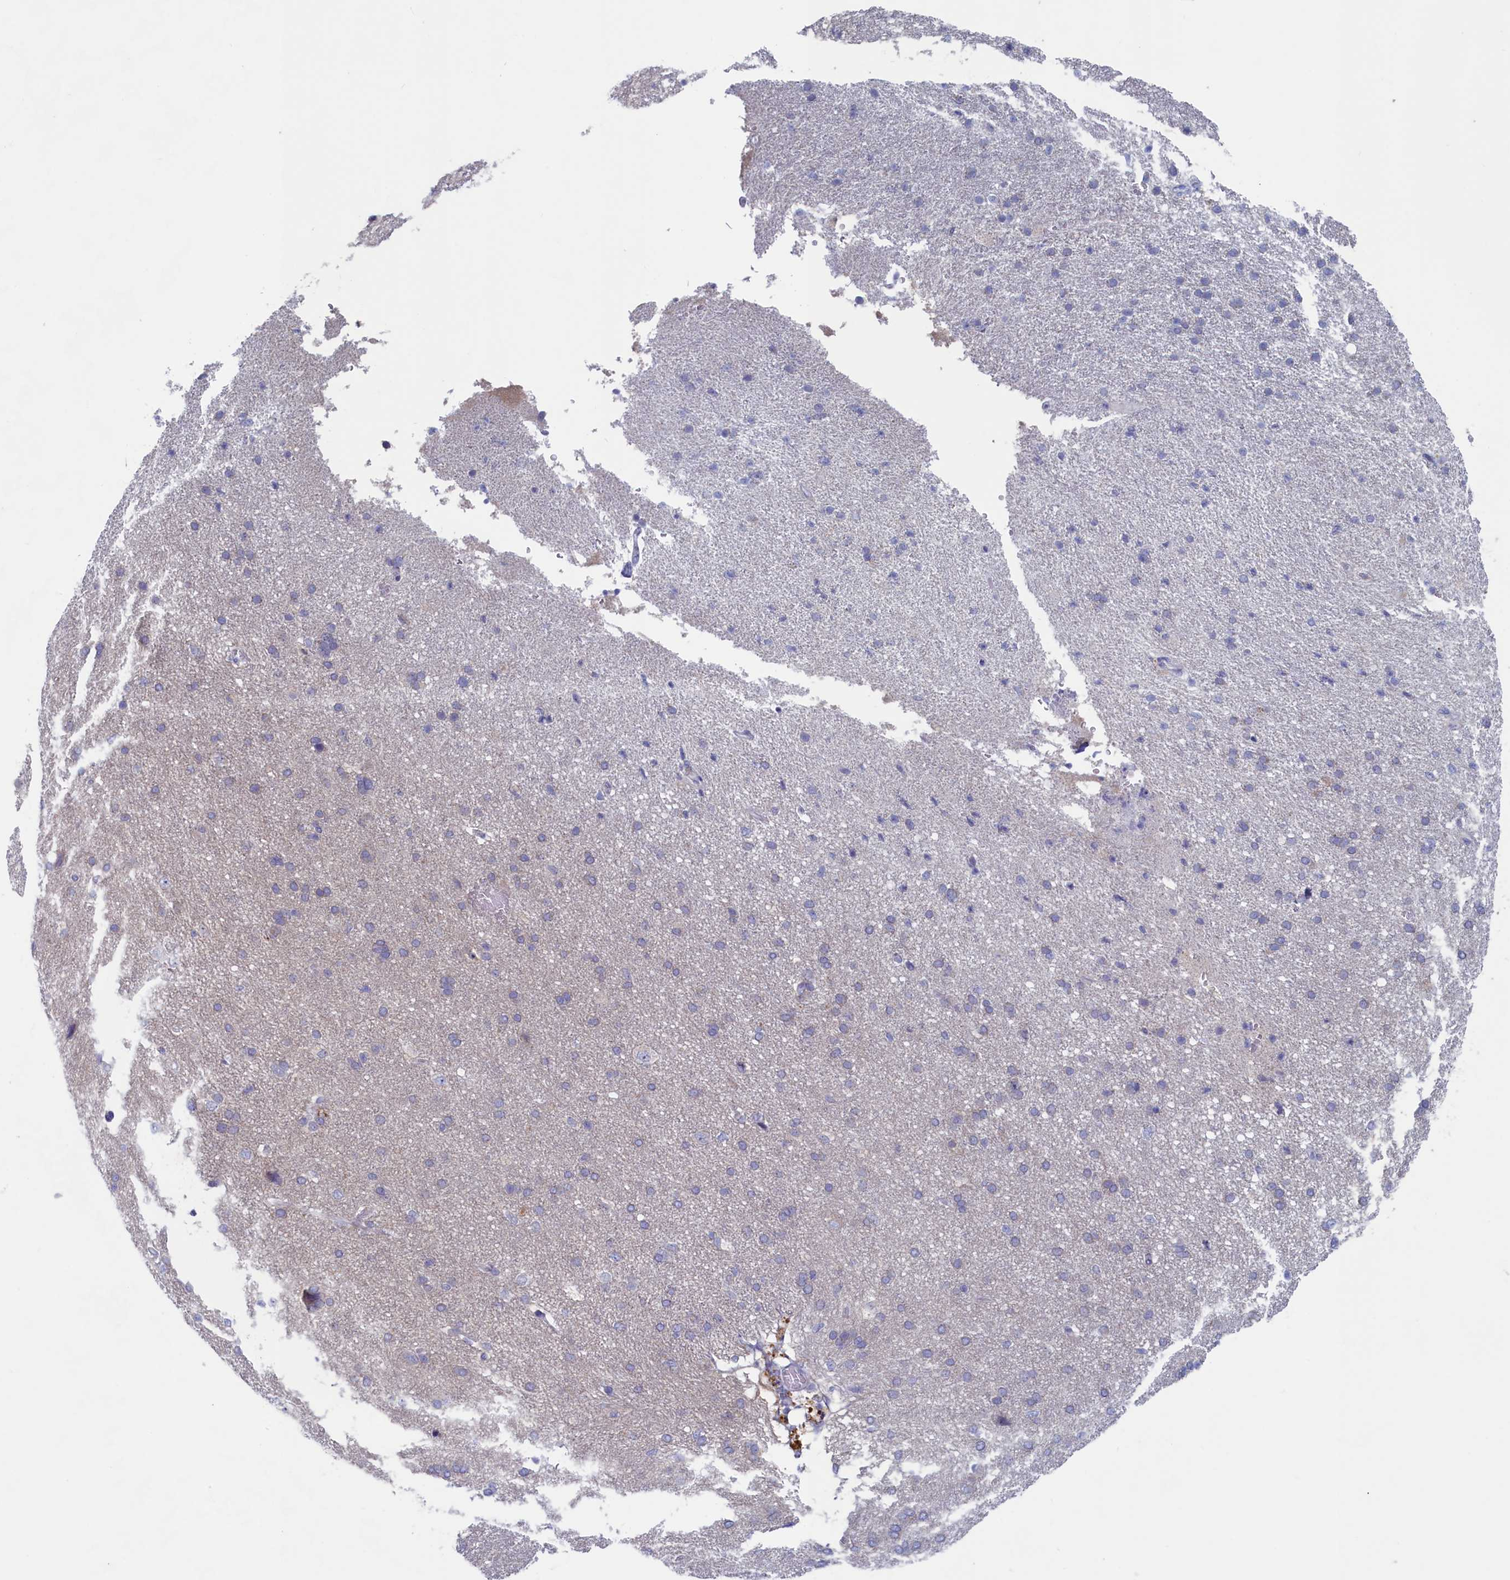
{"staining": {"intensity": "negative", "quantity": "none", "location": "none"}, "tissue": "cerebral cortex", "cell_type": "Endothelial cells", "image_type": "normal", "snomed": [{"axis": "morphology", "description": "Normal tissue, NOS"}, {"axis": "topography", "description": "Cerebral cortex"}], "caption": "Image shows no significant protein positivity in endothelial cells of benign cerebral cortex.", "gene": "WDR76", "patient": {"sex": "male", "age": 62}}